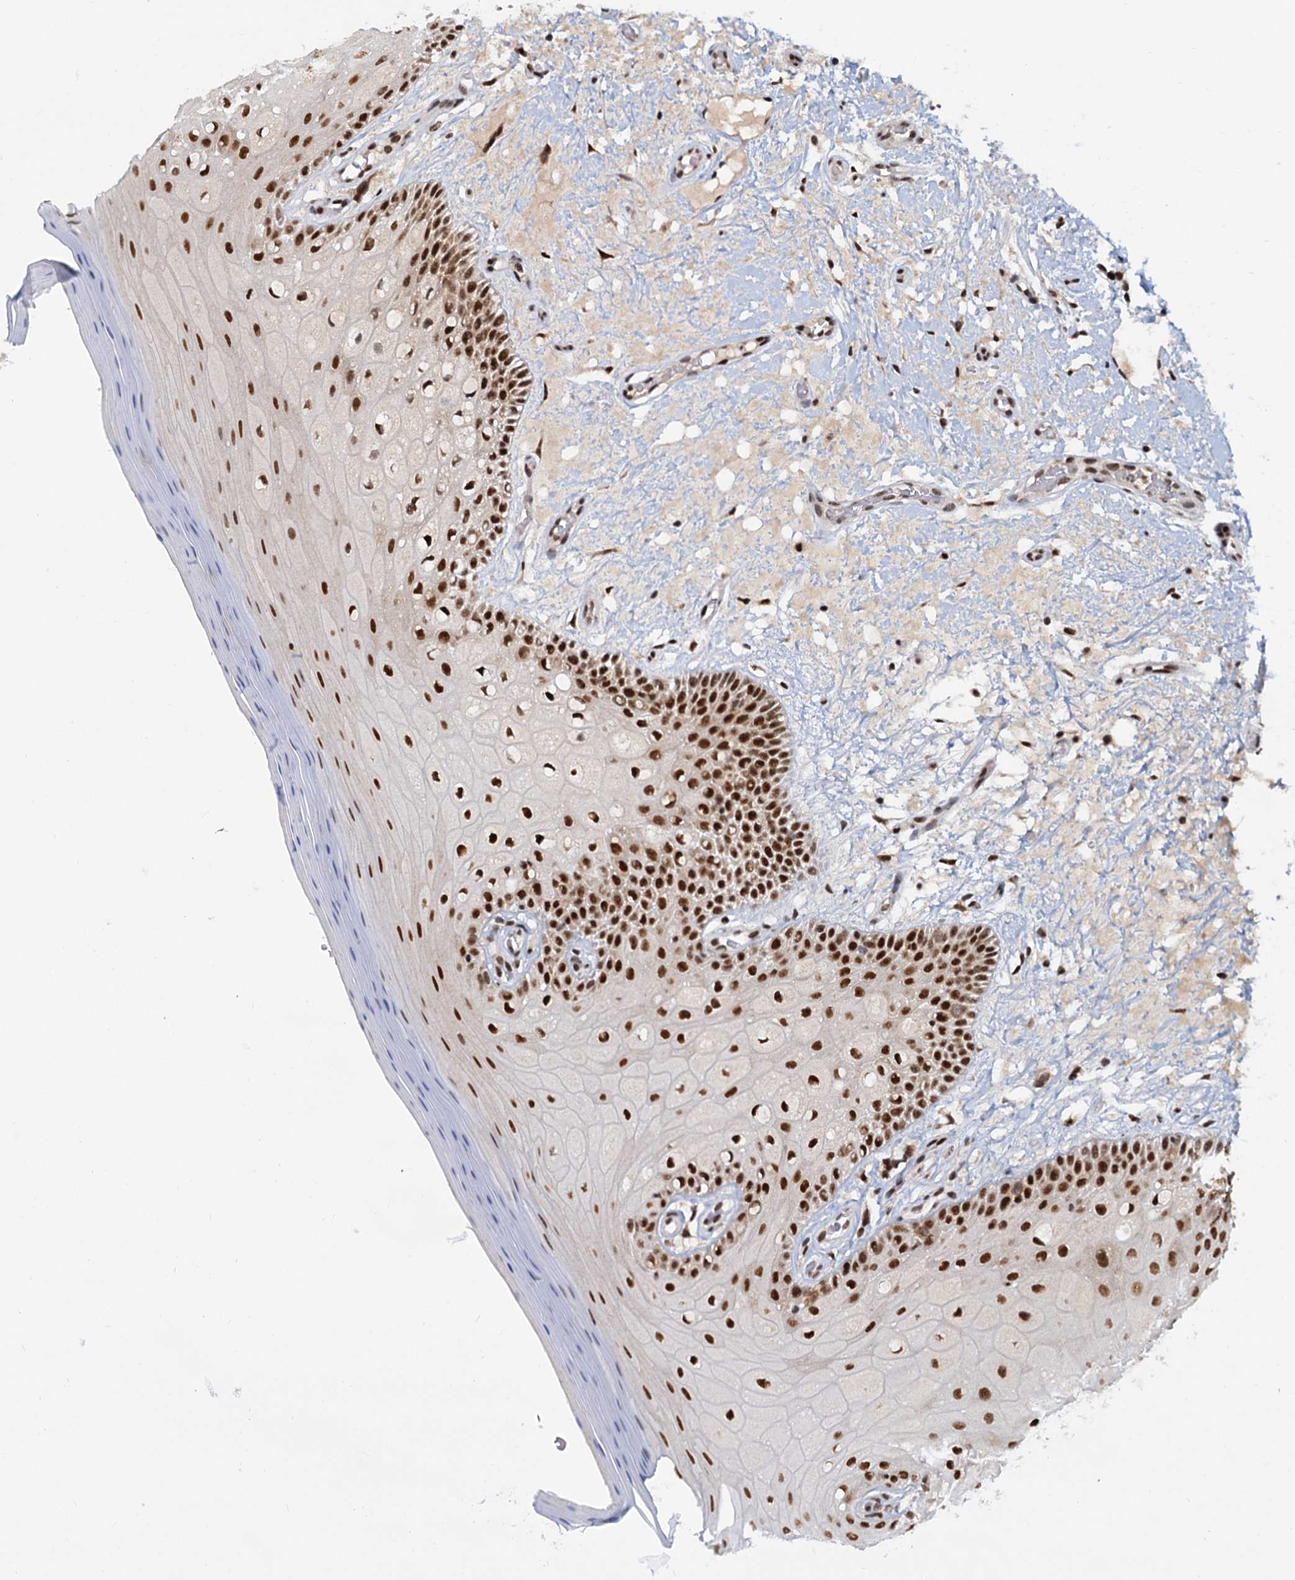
{"staining": {"intensity": "strong", "quantity": "25%-75%", "location": "nuclear"}, "tissue": "oral mucosa", "cell_type": "Squamous epithelial cells", "image_type": "normal", "snomed": [{"axis": "morphology", "description": "Normal tissue, NOS"}, {"axis": "topography", "description": "Oral tissue"}, {"axis": "topography", "description": "Tounge, NOS"}], "caption": "Immunohistochemical staining of unremarkable oral mucosa reveals 25%-75% levels of strong nuclear protein expression in approximately 25%-75% of squamous epithelial cells. The staining was performed using DAB (3,3'-diaminobenzidine), with brown indicating positive protein expression. Nuclei are stained blue with hematoxylin.", "gene": "WBP4", "patient": {"sex": "male", "age": 47}}